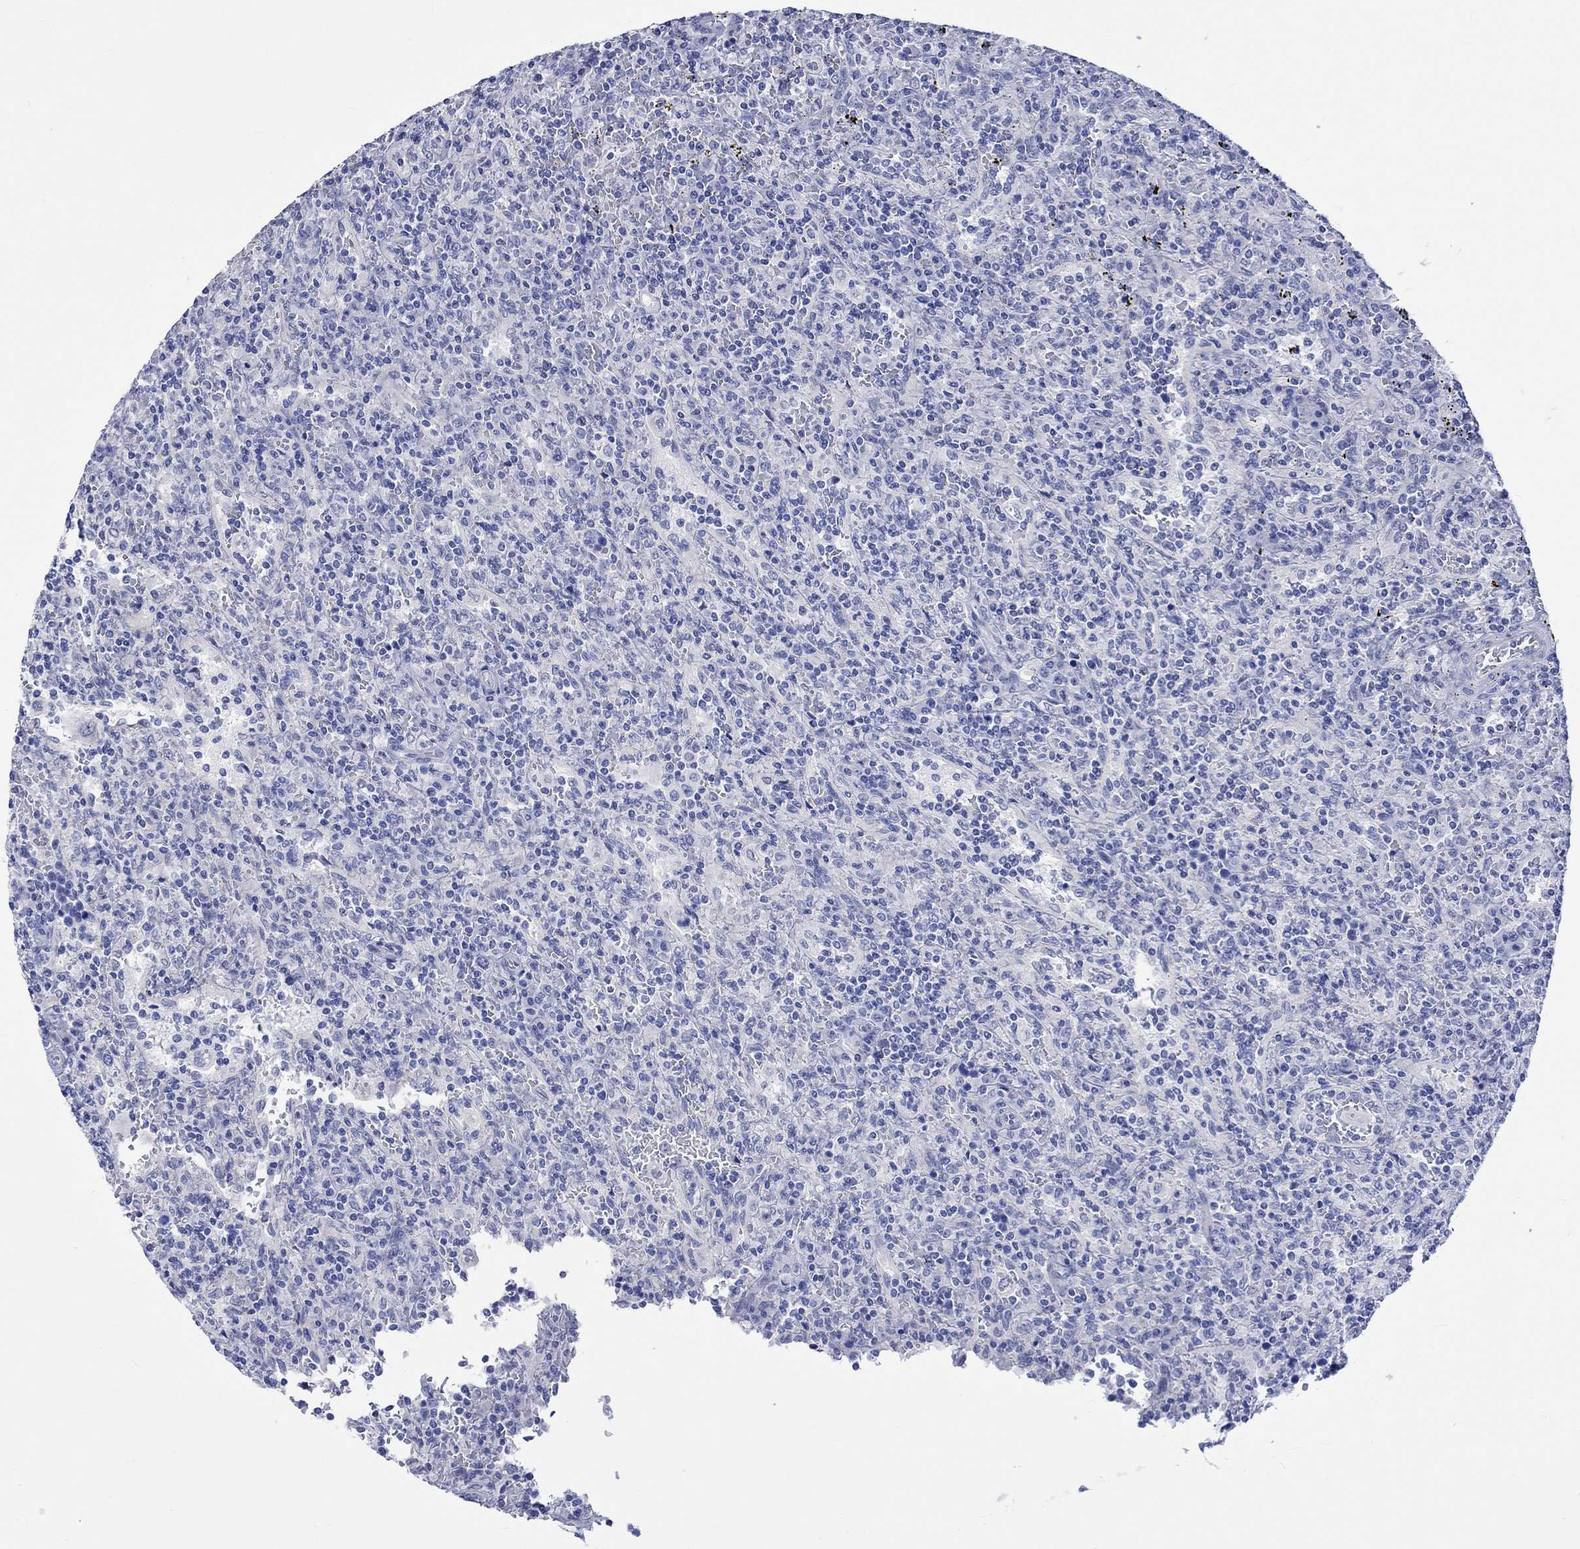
{"staining": {"intensity": "negative", "quantity": "none", "location": "none"}, "tissue": "lymphoma", "cell_type": "Tumor cells", "image_type": "cancer", "snomed": [{"axis": "morphology", "description": "Malignant lymphoma, non-Hodgkin's type, Low grade"}, {"axis": "topography", "description": "Spleen"}], "caption": "Immunohistochemical staining of lymphoma shows no significant expression in tumor cells.", "gene": "HARBI1", "patient": {"sex": "male", "age": 62}}